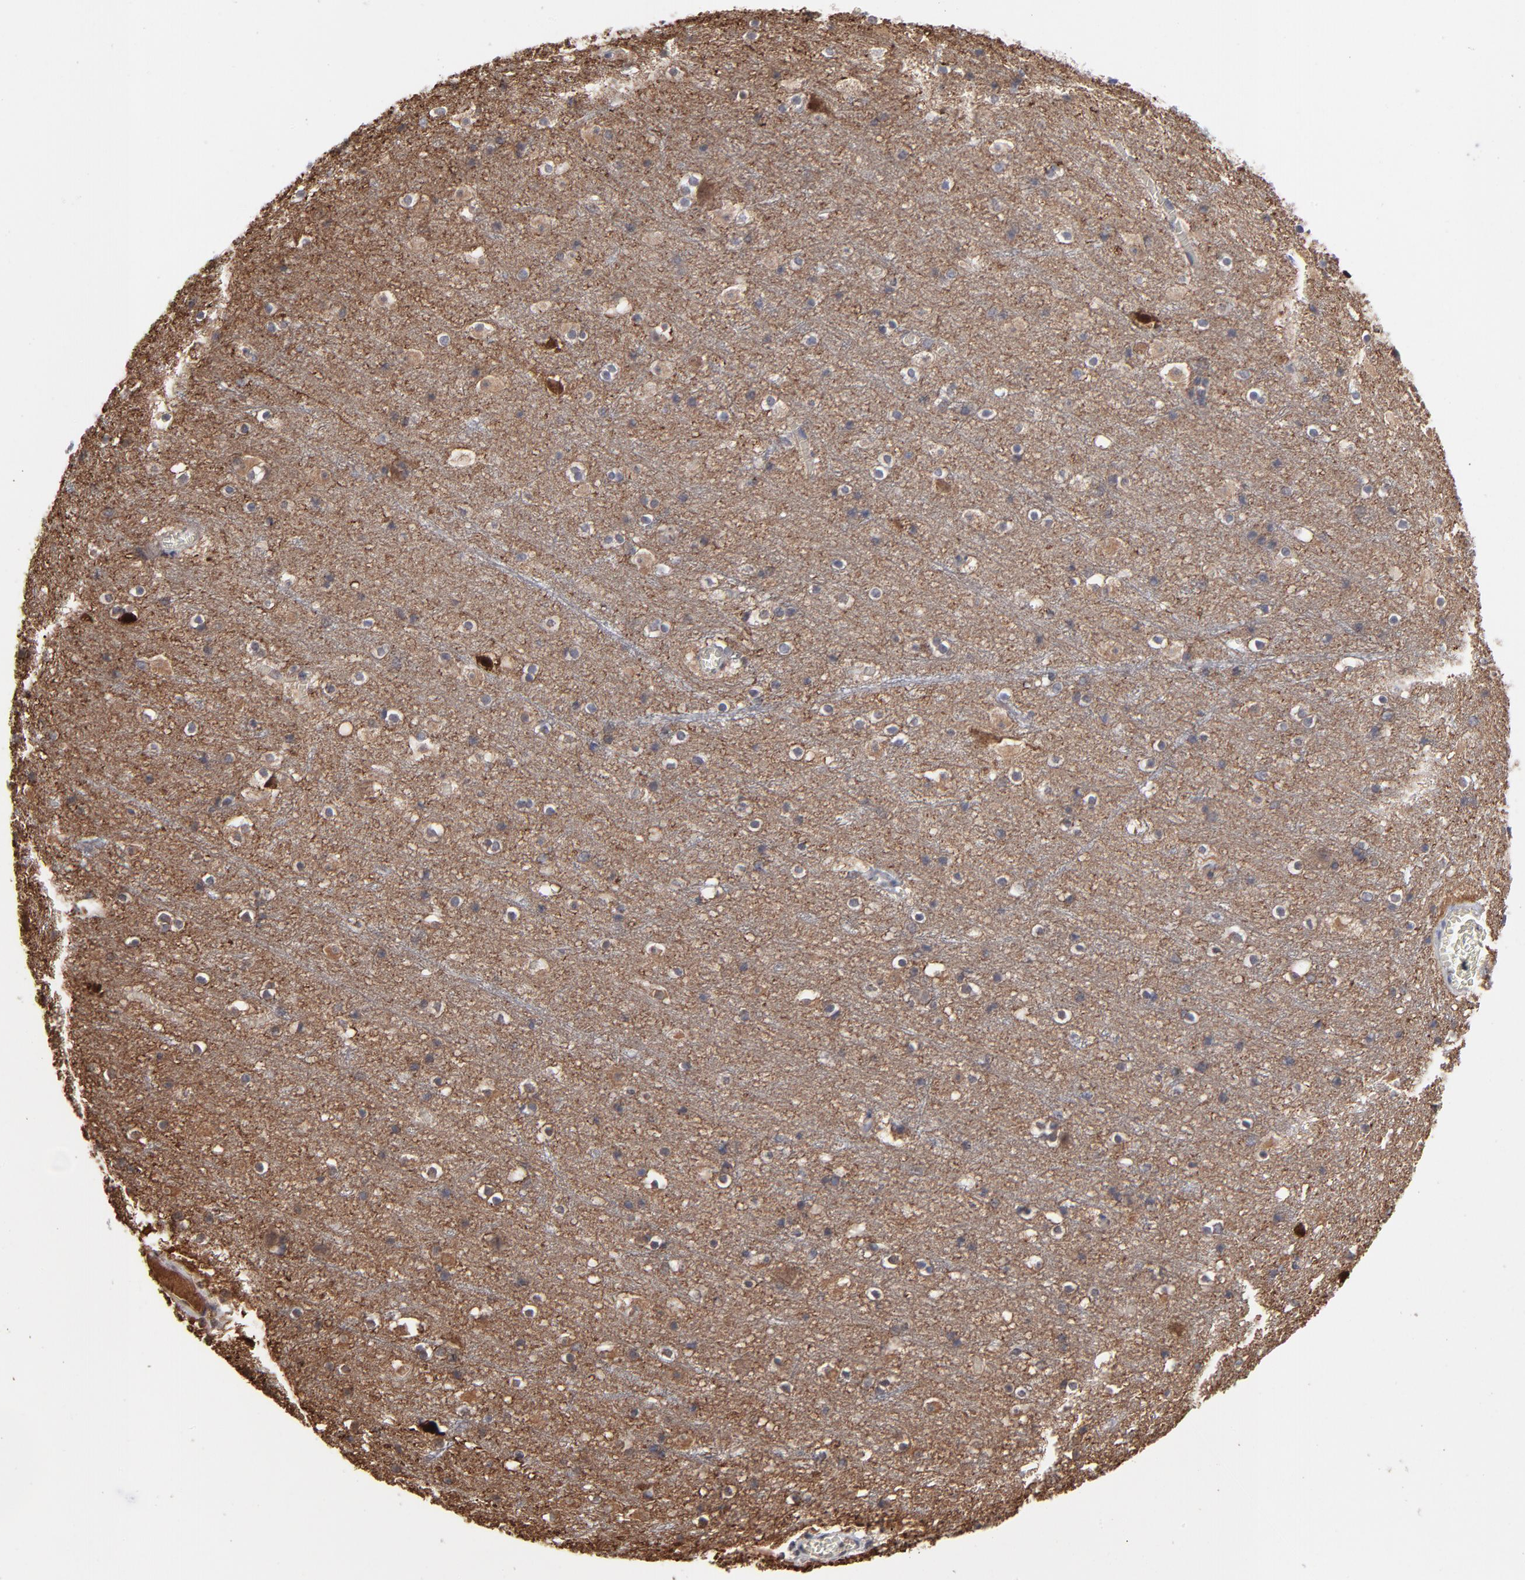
{"staining": {"intensity": "negative", "quantity": "none", "location": "none"}, "tissue": "cerebral cortex", "cell_type": "Endothelial cells", "image_type": "normal", "snomed": [{"axis": "morphology", "description": "Normal tissue, NOS"}, {"axis": "topography", "description": "Cerebral cortex"}], "caption": "Histopathology image shows no protein staining in endothelial cells of benign cerebral cortex.", "gene": "MAP2K1", "patient": {"sex": "male", "age": 45}}